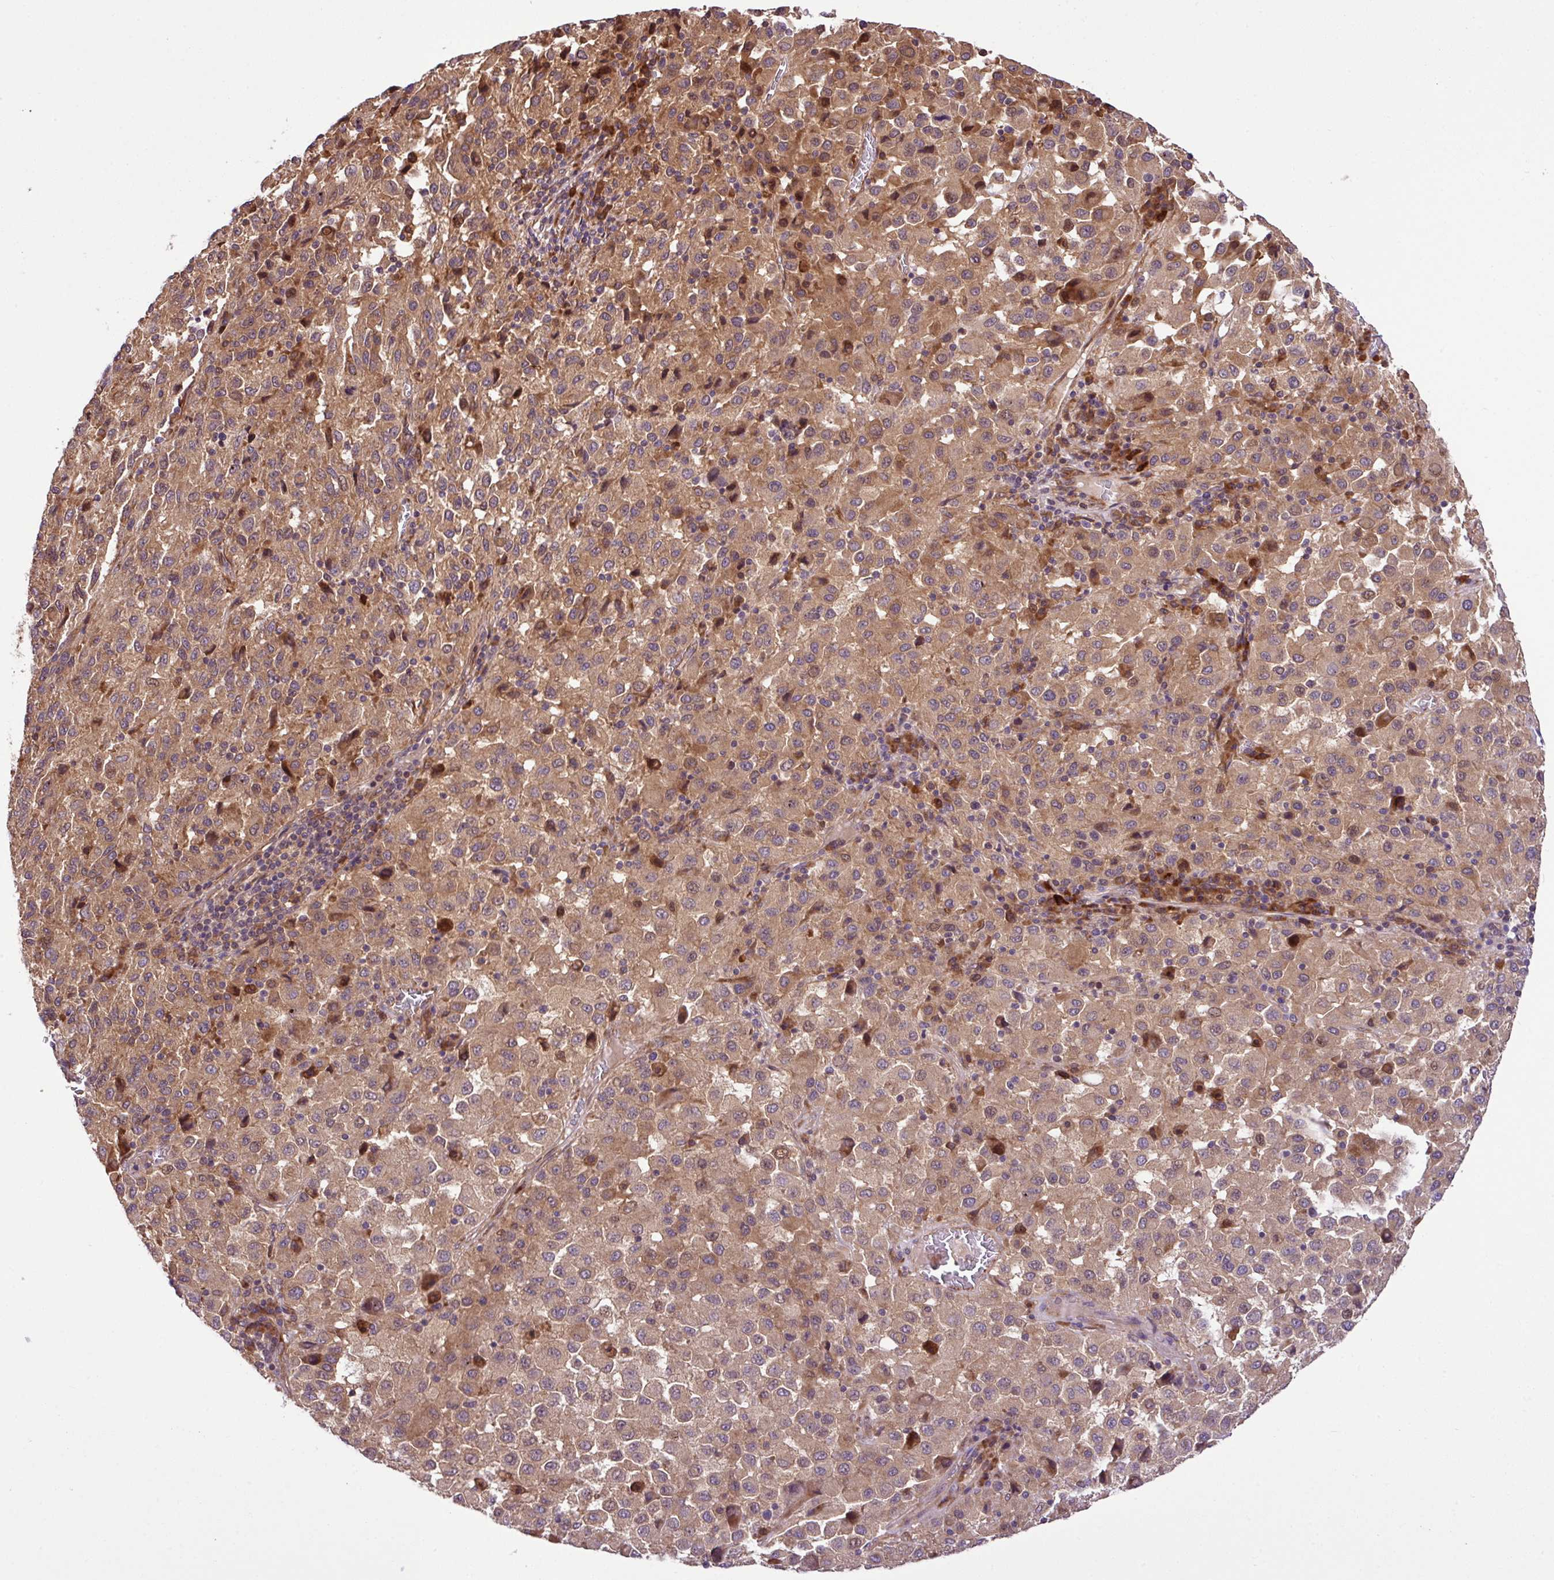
{"staining": {"intensity": "moderate", "quantity": ">75%", "location": "cytoplasmic/membranous,nuclear"}, "tissue": "melanoma", "cell_type": "Tumor cells", "image_type": "cancer", "snomed": [{"axis": "morphology", "description": "Malignant melanoma, Metastatic site"}, {"axis": "topography", "description": "Lung"}], "caption": "Malignant melanoma (metastatic site) was stained to show a protein in brown. There is medium levels of moderate cytoplasmic/membranous and nuclear staining in approximately >75% of tumor cells. (brown staining indicates protein expression, while blue staining denotes nuclei).", "gene": "DLGAP4", "patient": {"sex": "male", "age": 64}}